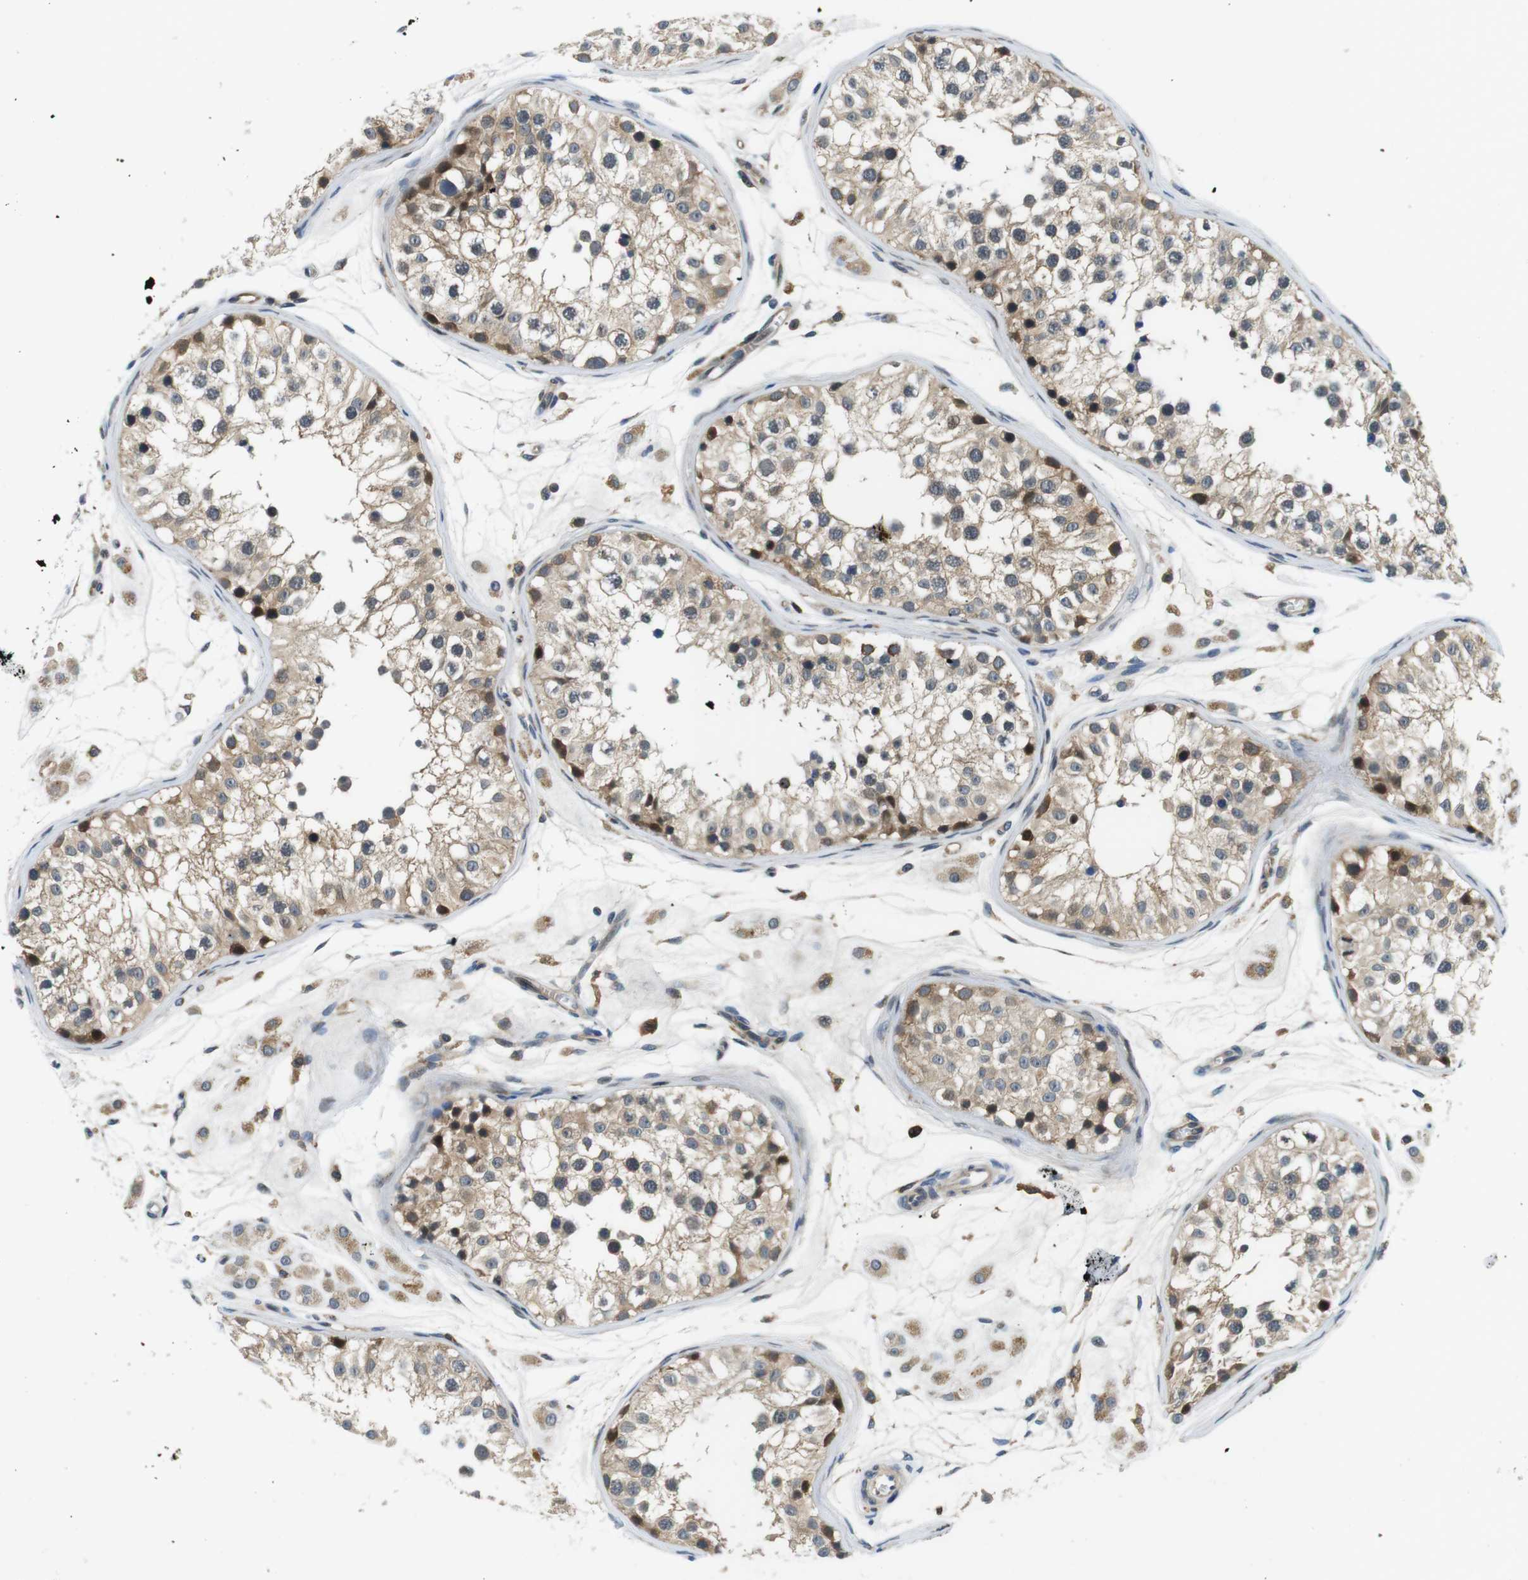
{"staining": {"intensity": "strong", "quantity": "<25%", "location": "cytoplasmic/membranous,nuclear"}, "tissue": "testis", "cell_type": "Cells in seminiferous ducts", "image_type": "normal", "snomed": [{"axis": "morphology", "description": "Normal tissue, NOS"}, {"axis": "morphology", "description": "Adenocarcinoma, metastatic, NOS"}, {"axis": "topography", "description": "Testis"}], "caption": "About <25% of cells in seminiferous ducts in unremarkable testis reveal strong cytoplasmic/membranous,nuclear protein staining as visualized by brown immunohistochemical staining.", "gene": "PALD1", "patient": {"sex": "male", "age": 26}}